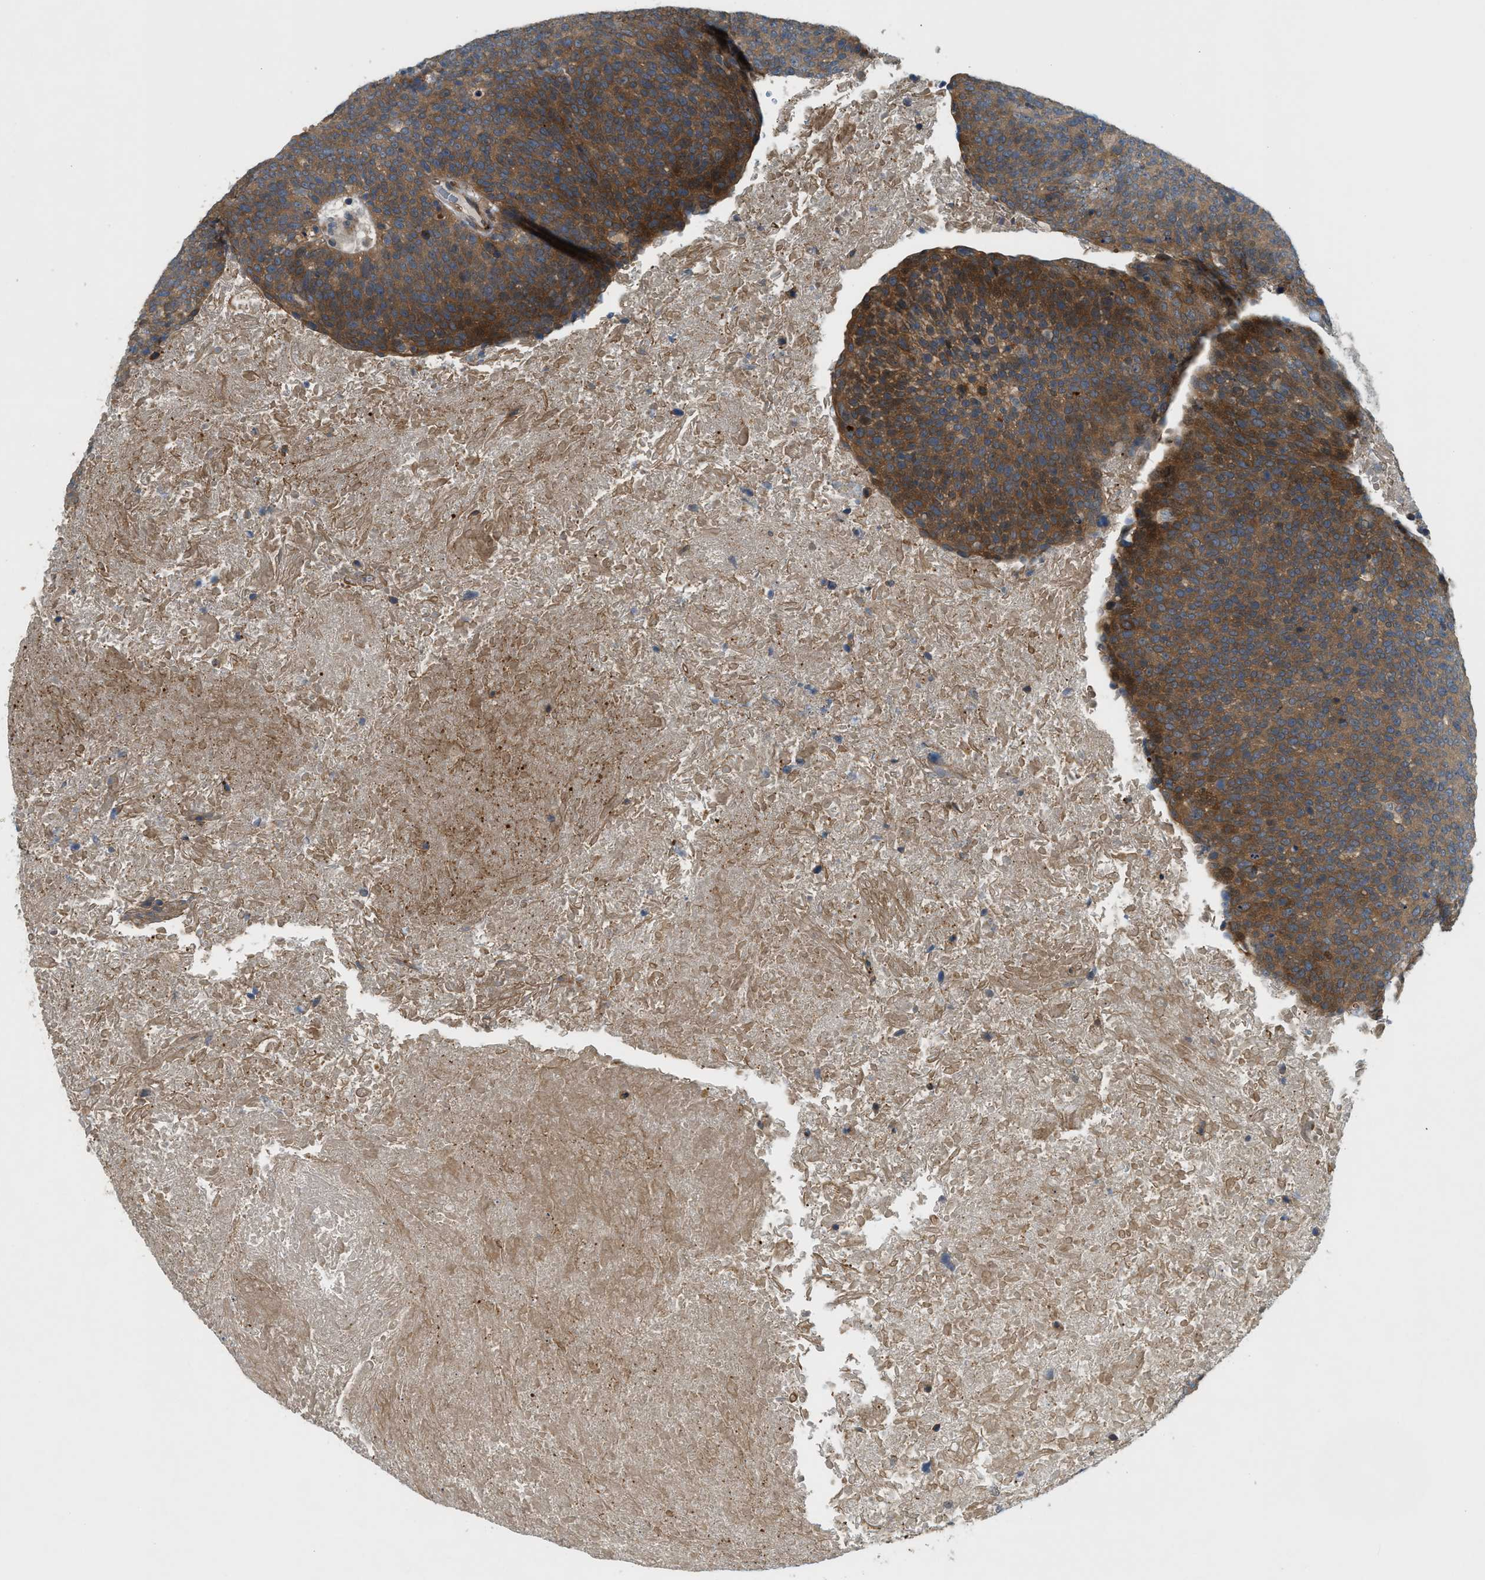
{"staining": {"intensity": "strong", "quantity": ">75%", "location": "cytoplasmic/membranous"}, "tissue": "head and neck cancer", "cell_type": "Tumor cells", "image_type": "cancer", "snomed": [{"axis": "morphology", "description": "Squamous cell carcinoma, NOS"}, {"axis": "morphology", "description": "Squamous cell carcinoma, metastatic, NOS"}, {"axis": "topography", "description": "Lymph node"}, {"axis": "topography", "description": "Head-Neck"}], "caption": "Immunohistochemical staining of squamous cell carcinoma (head and neck) shows high levels of strong cytoplasmic/membranous staining in about >75% of tumor cells.", "gene": "PDCL3", "patient": {"sex": "male", "age": 62}}